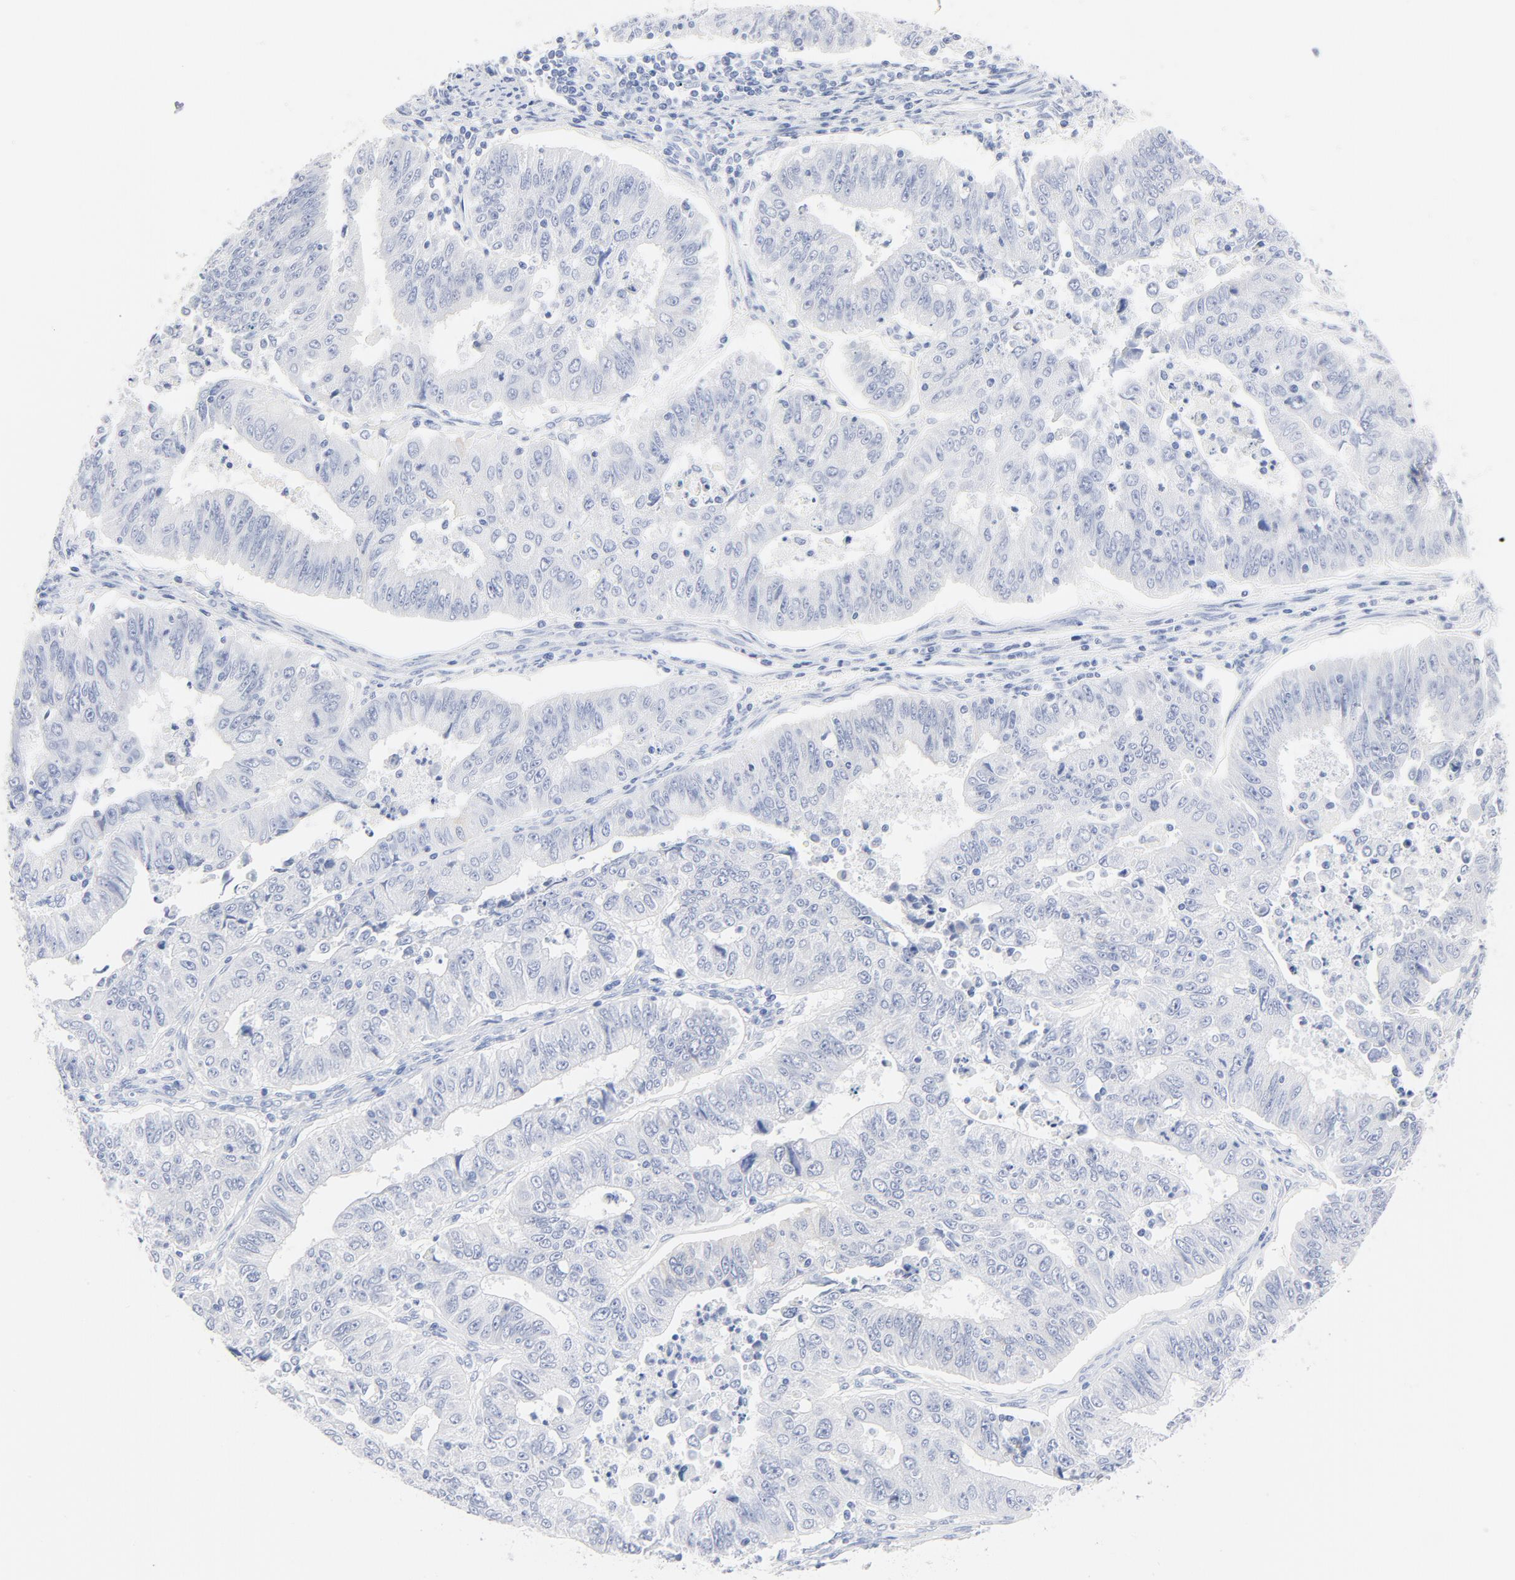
{"staining": {"intensity": "negative", "quantity": "none", "location": "none"}, "tissue": "endometrial cancer", "cell_type": "Tumor cells", "image_type": "cancer", "snomed": [{"axis": "morphology", "description": "Adenocarcinoma, NOS"}, {"axis": "topography", "description": "Endometrium"}], "caption": "IHC of human adenocarcinoma (endometrial) shows no positivity in tumor cells. (Immunohistochemistry, brightfield microscopy, high magnification).", "gene": "FGFR3", "patient": {"sex": "female", "age": 42}}